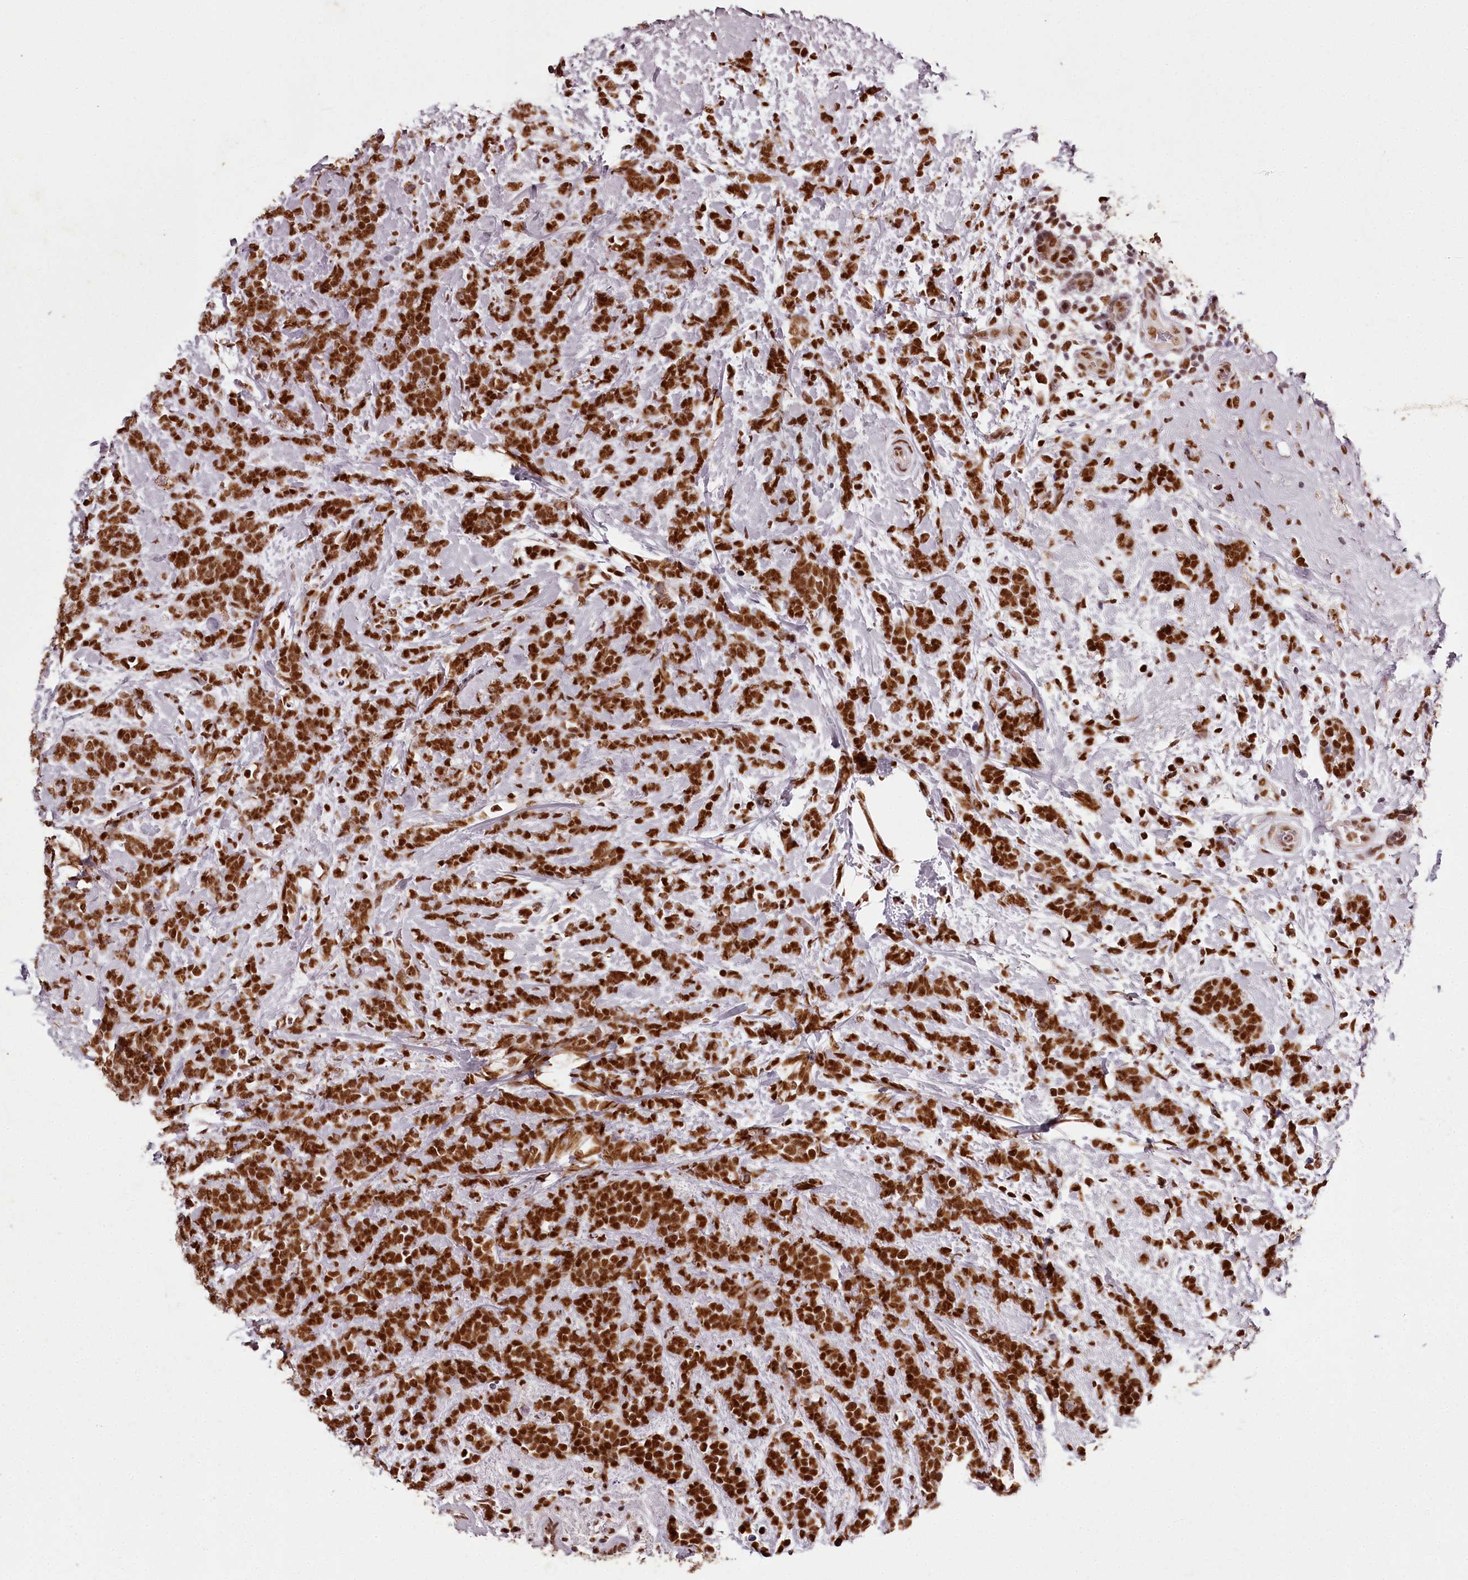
{"staining": {"intensity": "strong", "quantity": ">75%", "location": "nuclear"}, "tissue": "breast cancer", "cell_type": "Tumor cells", "image_type": "cancer", "snomed": [{"axis": "morphology", "description": "Lobular carcinoma"}, {"axis": "topography", "description": "Breast"}], "caption": "Protein analysis of lobular carcinoma (breast) tissue shows strong nuclear expression in about >75% of tumor cells.", "gene": "PSPC1", "patient": {"sex": "female", "age": 58}}